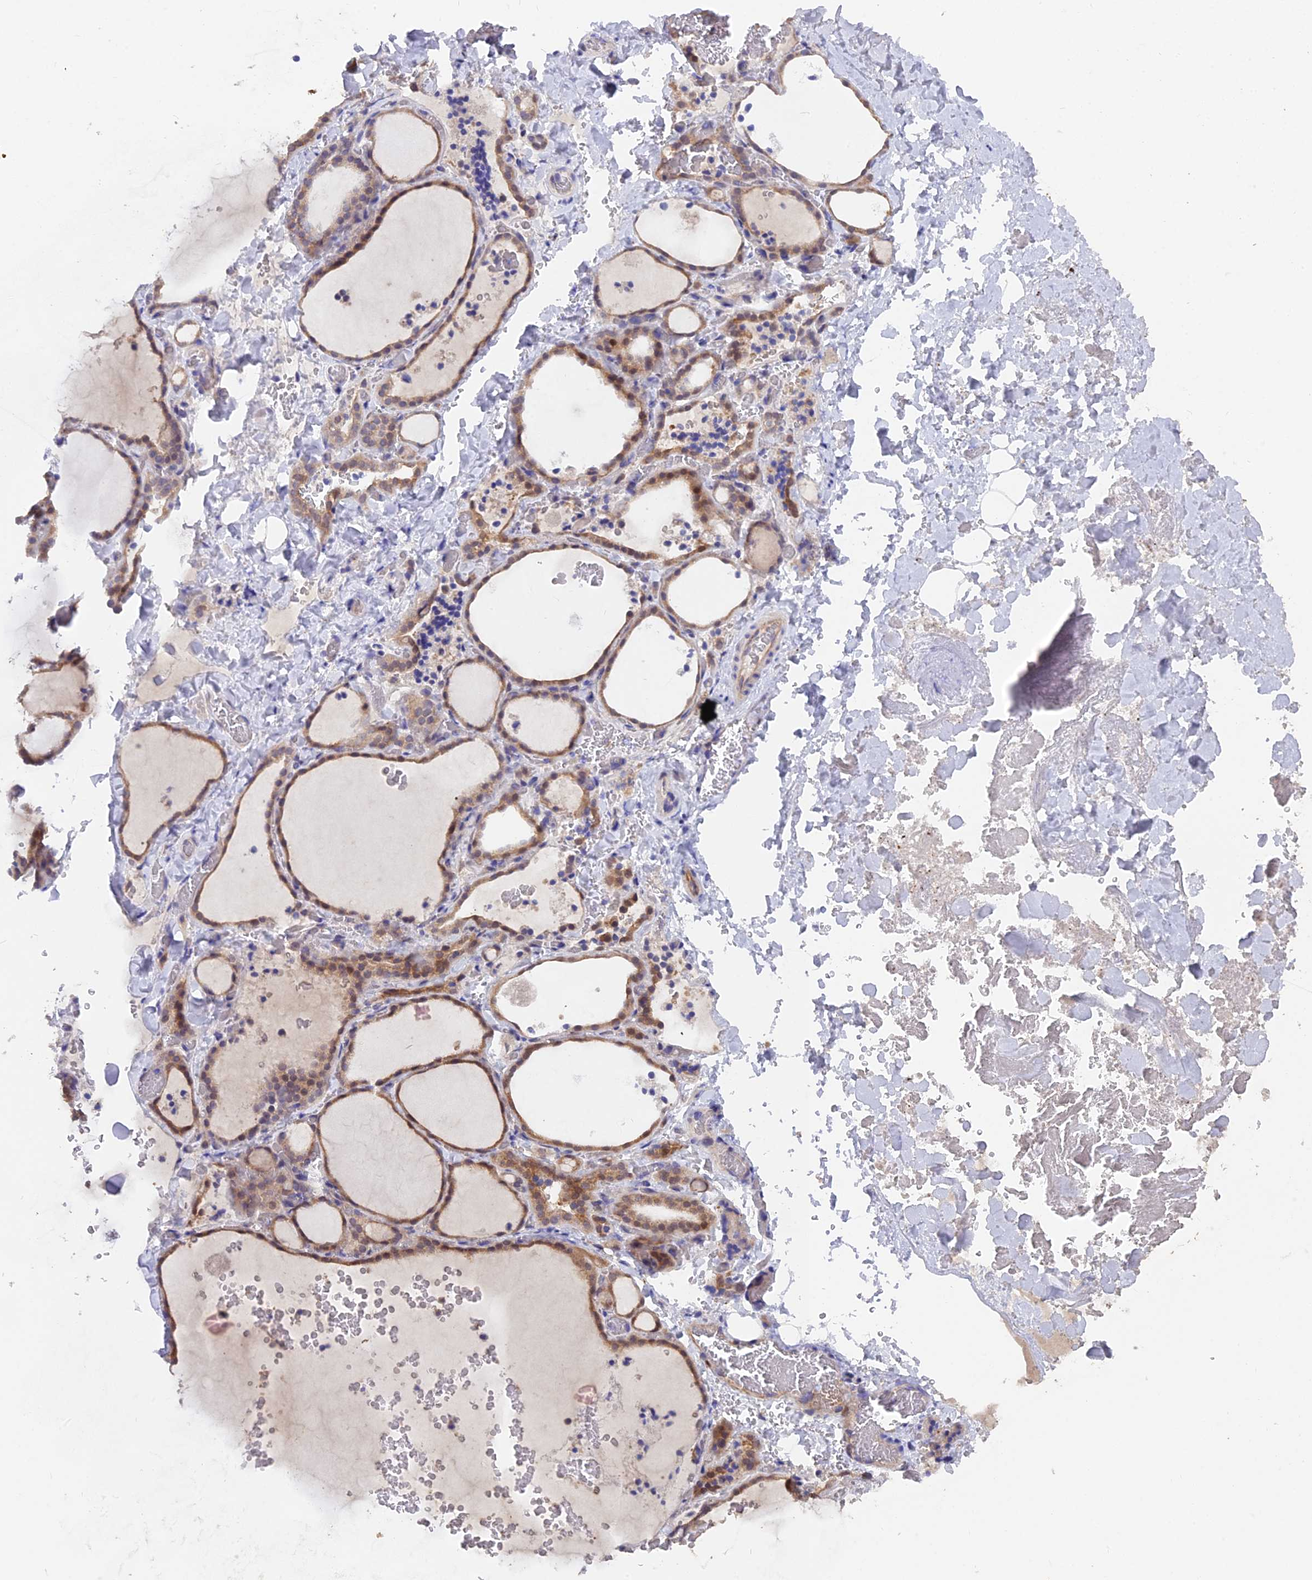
{"staining": {"intensity": "moderate", "quantity": "25%-75%", "location": "cytoplasmic/membranous"}, "tissue": "thyroid gland", "cell_type": "Glandular cells", "image_type": "normal", "snomed": [{"axis": "morphology", "description": "Normal tissue, NOS"}, {"axis": "topography", "description": "Thyroid gland"}], "caption": "This is a micrograph of IHC staining of normal thyroid gland, which shows moderate expression in the cytoplasmic/membranous of glandular cells.", "gene": "FAM168B", "patient": {"sex": "female", "age": 22}}